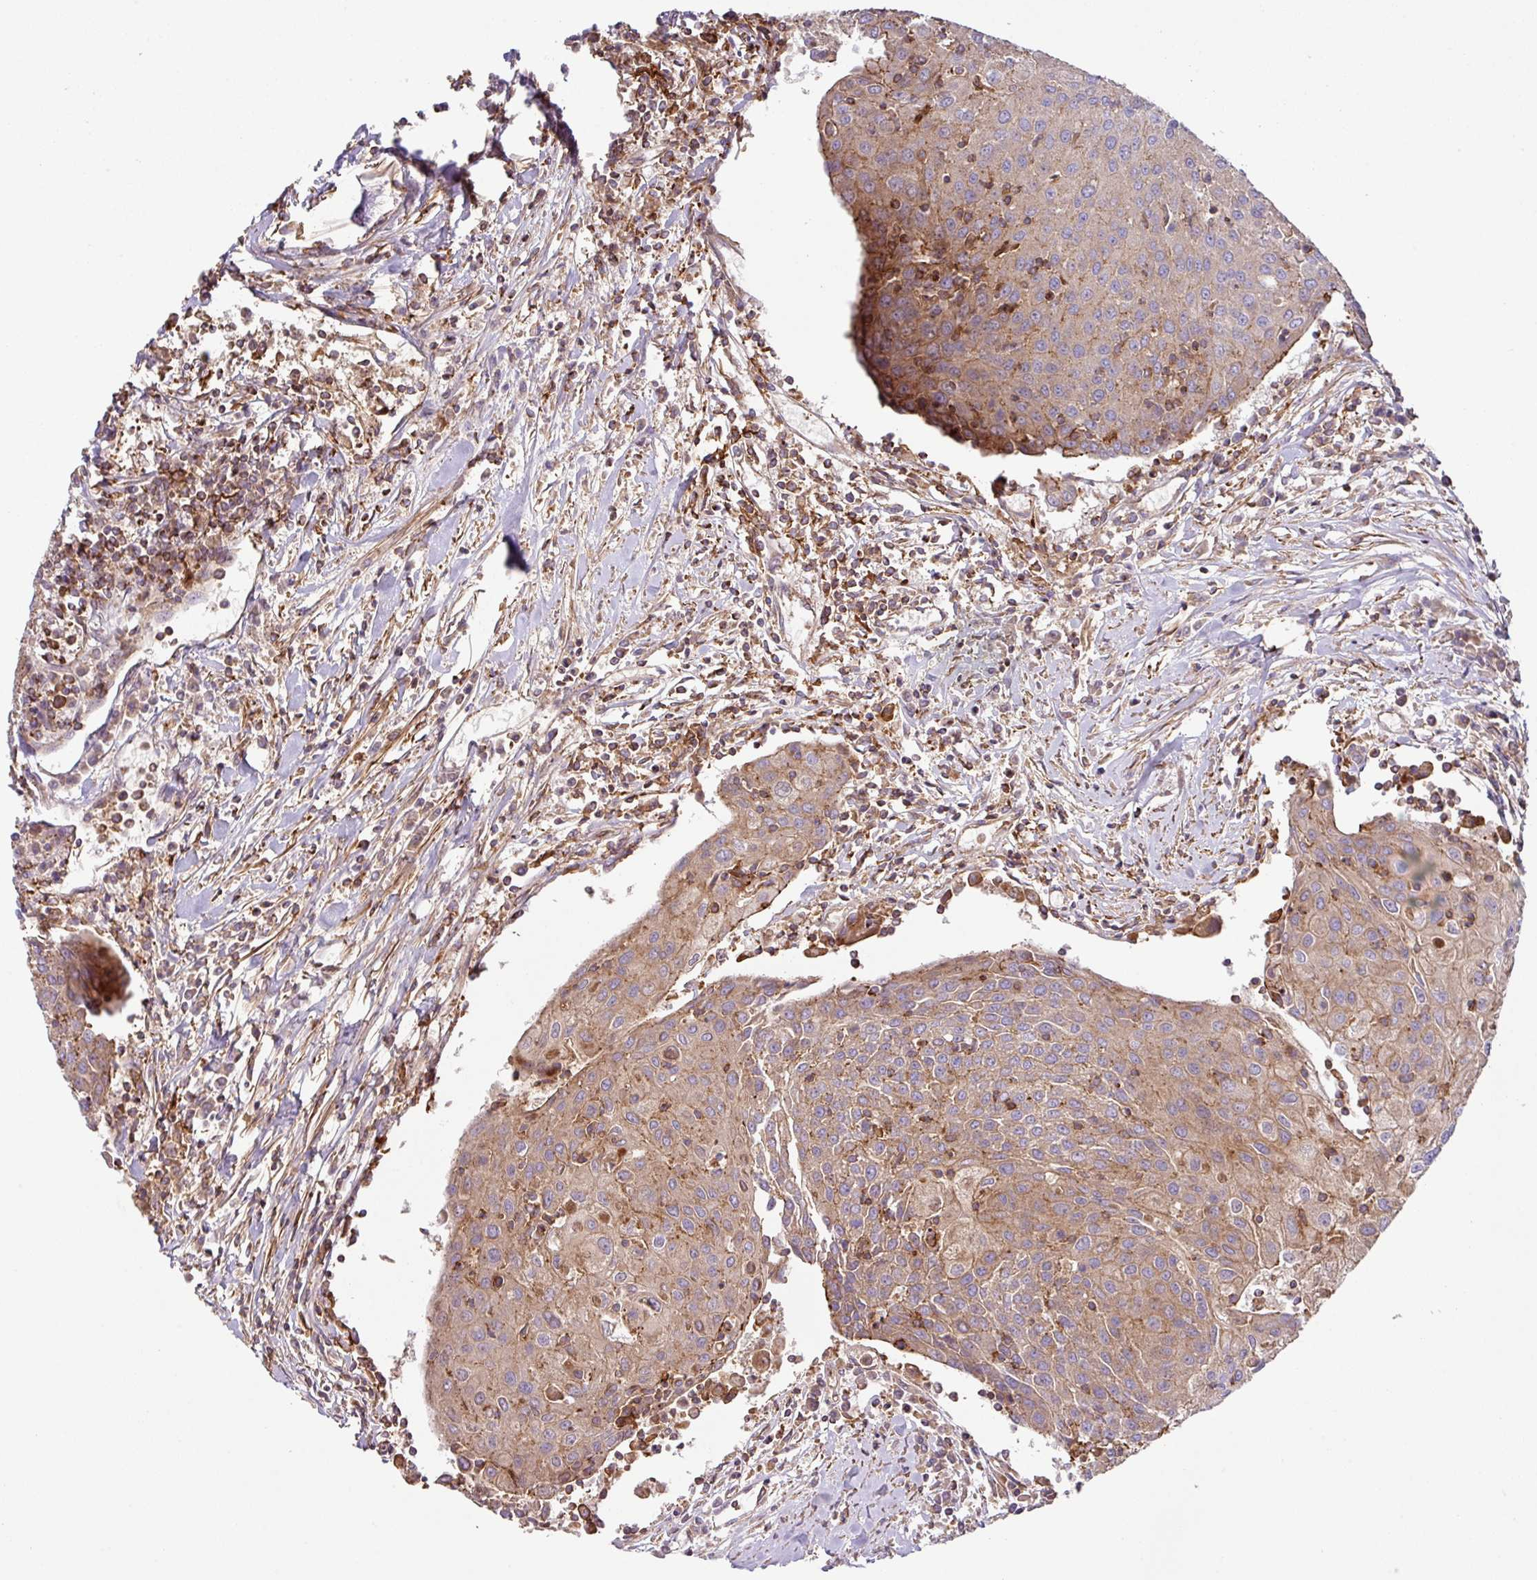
{"staining": {"intensity": "weak", "quantity": "25%-75%", "location": "cytoplasmic/membranous"}, "tissue": "urothelial cancer", "cell_type": "Tumor cells", "image_type": "cancer", "snomed": [{"axis": "morphology", "description": "Urothelial carcinoma, High grade"}, {"axis": "topography", "description": "Urinary bladder"}], "caption": "An image of high-grade urothelial carcinoma stained for a protein reveals weak cytoplasmic/membranous brown staining in tumor cells.", "gene": "RIC1", "patient": {"sex": "female", "age": 85}}